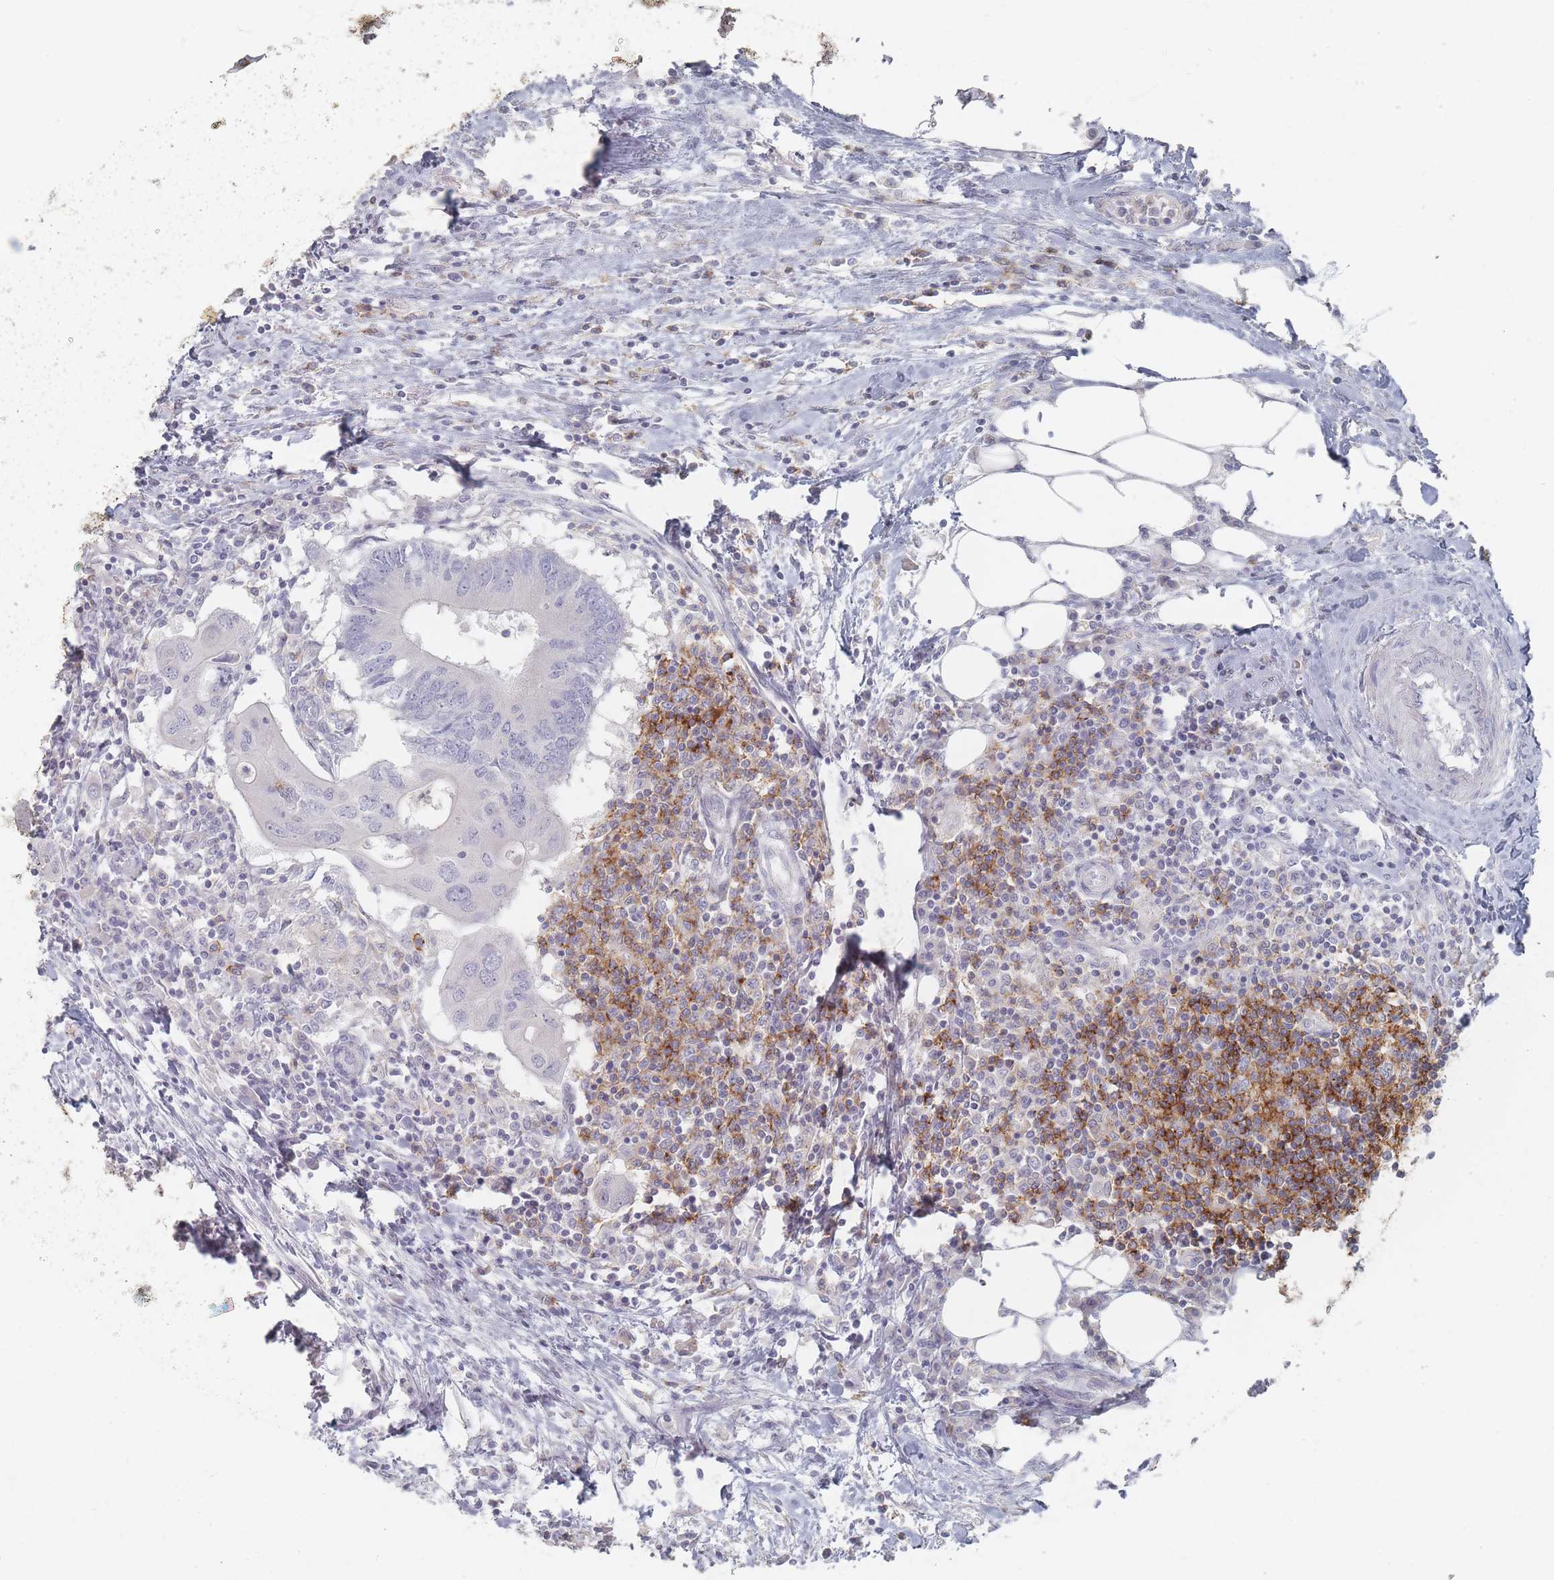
{"staining": {"intensity": "negative", "quantity": "none", "location": "none"}, "tissue": "colorectal cancer", "cell_type": "Tumor cells", "image_type": "cancer", "snomed": [{"axis": "morphology", "description": "Adenocarcinoma, NOS"}, {"axis": "topography", "description": "Colon"}], "caption": "Human adenocarcinoma (colorectal) stained for a protein using IHC demonstrates no expression in tumor cells.", "gene": "CD37", "patient": {"sex": "male", "age": 71}}